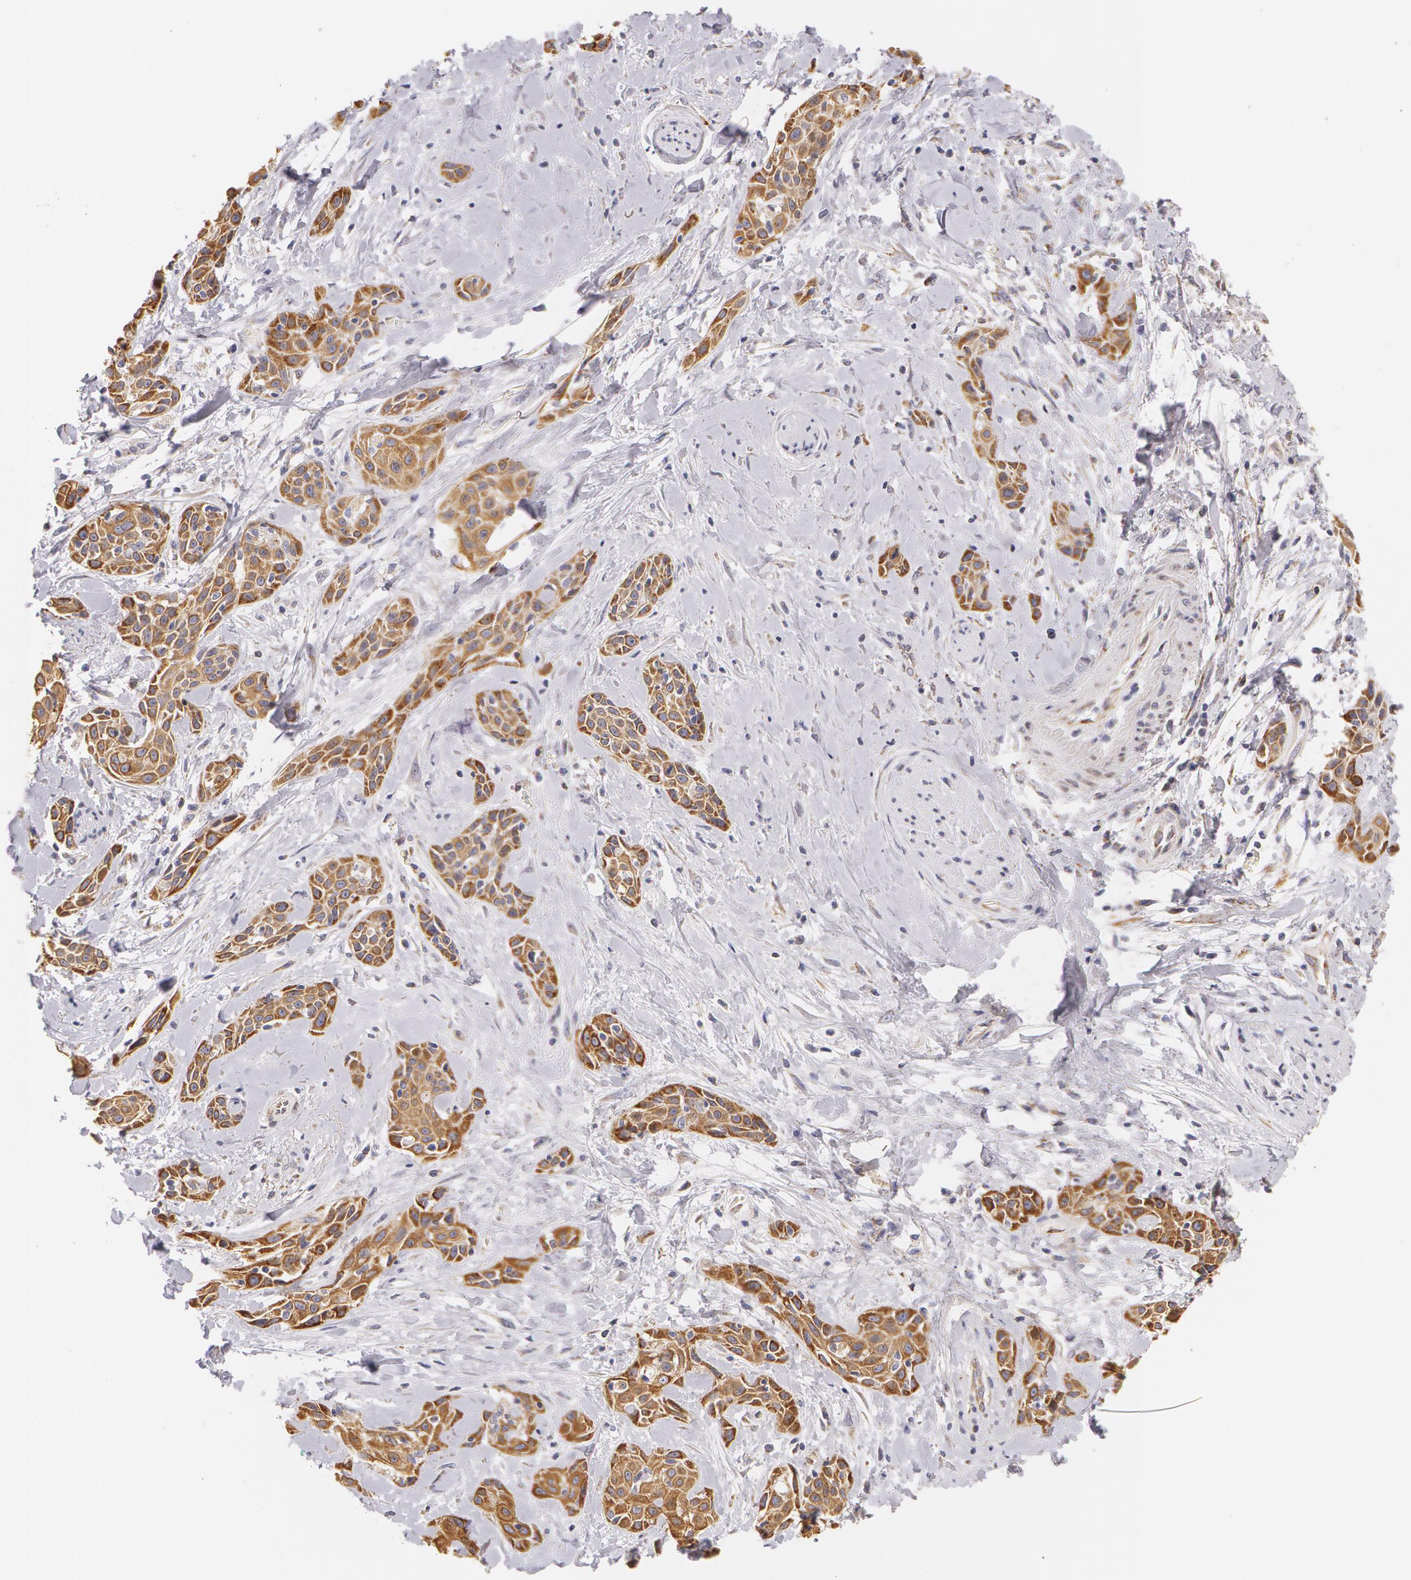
{"staining": {"intensity": "moderate", "quantity": ">75%", "location": "cytoplasmic/membranous"}, "tissue": "skin cancer", "cell_type": "Tumor cells", "image_type": "cancer", "snomed": [{"axis": "morphology", "description": "Squamous cell carcinoma, NOS"}, {"axis": "topography", "description": "Skin"}, {"axis": "topography", "description": "Anal"}], "caption": "Tumor cells reveal medium levels of moderate cytoplasmic/membranous positivity in about >75% of cells in squamous cell carcinoma (skin).", "gene": "KRT18", "patient": {"sex": "male", "age": 64}}